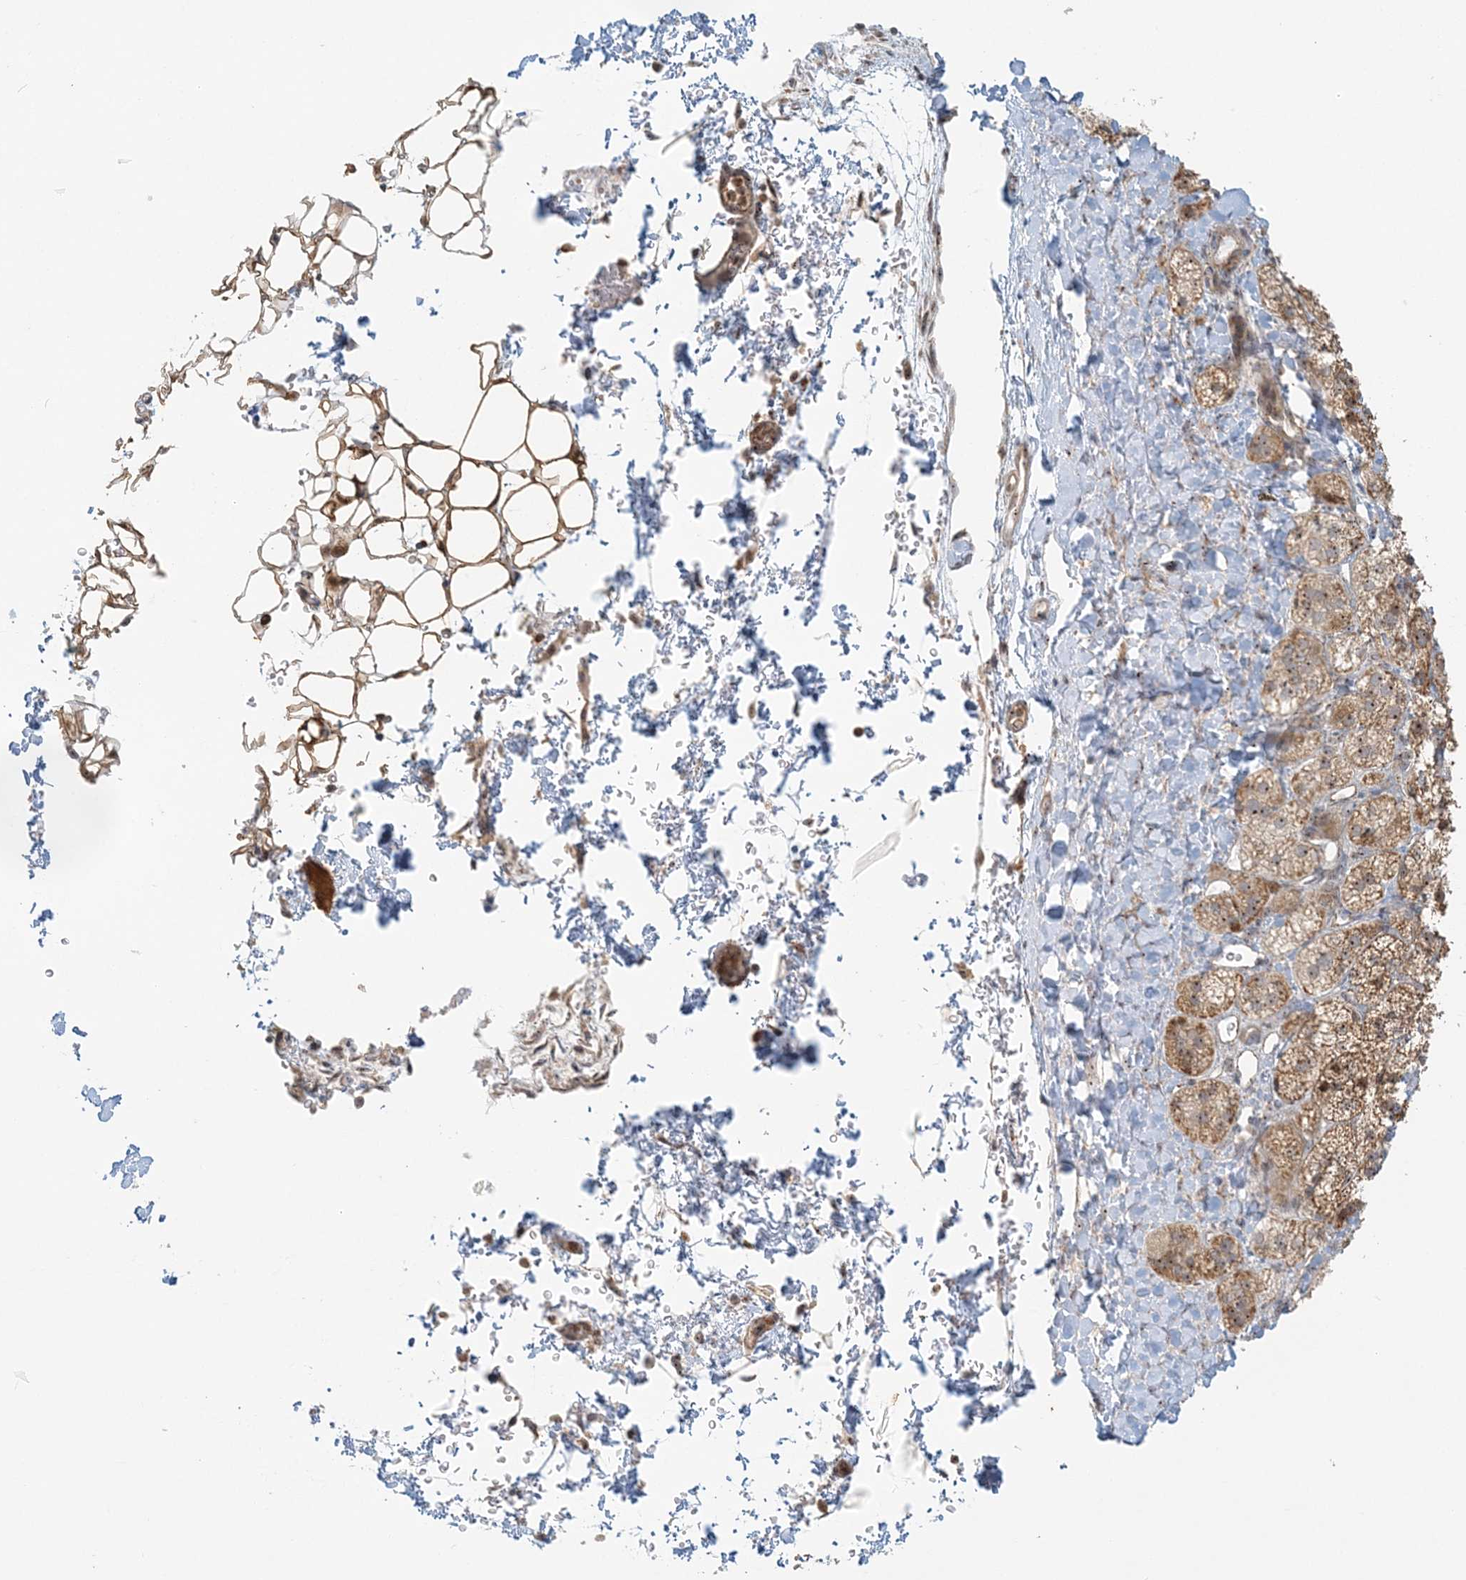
{"staining": {"intensity": "moderate", "quantity": ">75%", "location": "cytoplasmic/membranous,nuclear"}, "tissue": "adrenal gland", "cell_type": "Glandular cells", "image_type": "normal", "snomed": [{"axis": "morphology", "description": "Normal tissue, NOS"}, {"axis": "topography", "description": "Adrenal gland"}], "caption": "Glandular cells display moderate cytoplasmic/membranous,nuclear positivity in about >75% of cells in normal adrenal gland.", "gene": "UBE2F", "patient": {"sex": "male", "age": 61}}